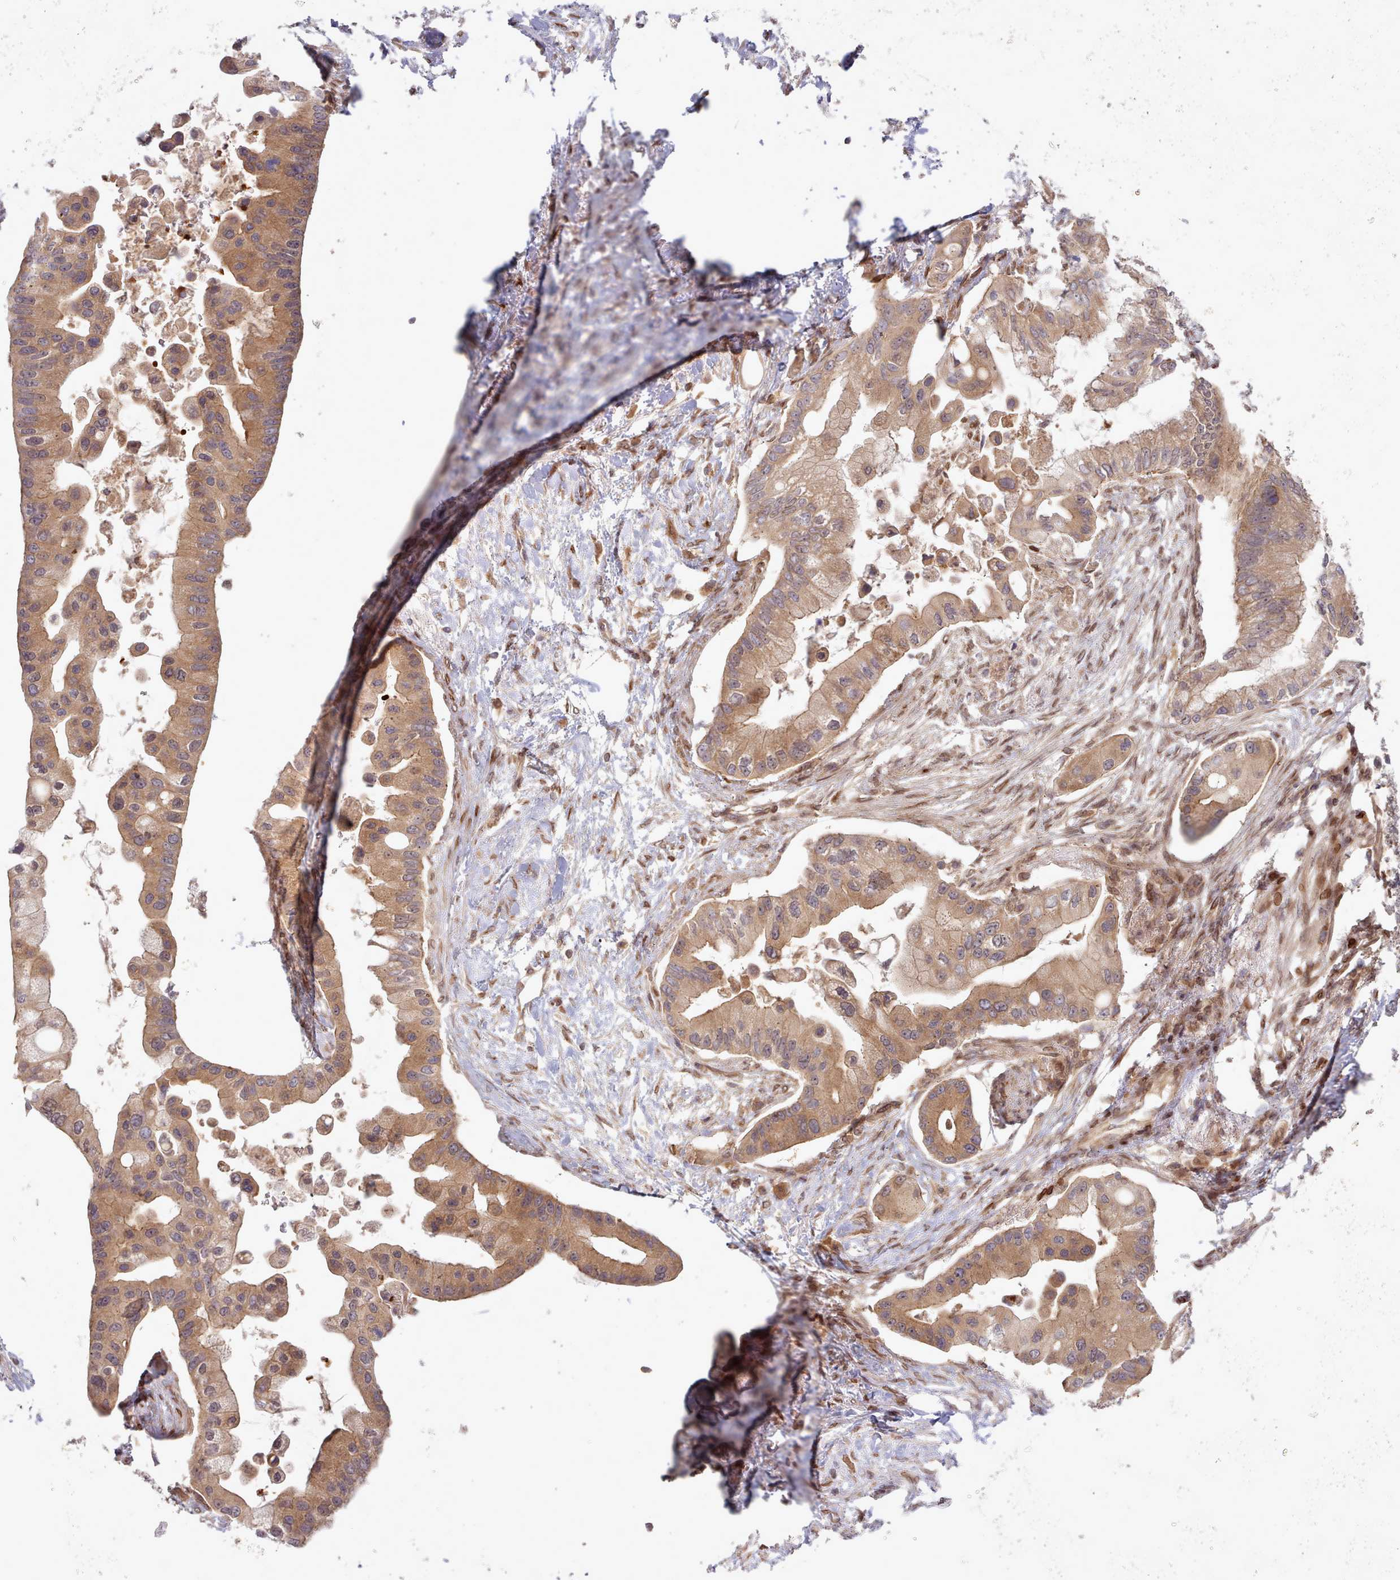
{"staining": {"intensity": "moderate", "quantity": ">75%", "location": "cytoplasmic/membranous"}, "tissue": "pancreatic cancer", "cell_type": "Tumor cells", "image_type": "cancer", "snomed": [{"axis": "morphology", "description": "Adenocarcinoma, NOS"}, {"axis": "topography", "description": "Pancreas"}], "caption": "Immunohistochemical staining of pancreatic adenocarcinoma exhibits medium levels of moderate cytoplasmic/membranous staining in approximately >75% of tumor cells. (DAB (3,3'-diaminobenzidine) = brown stain, brightfield microscopy at high magnification).", "gene": "UBE2G1", "patient": {"sex": "male", "age": 57}}